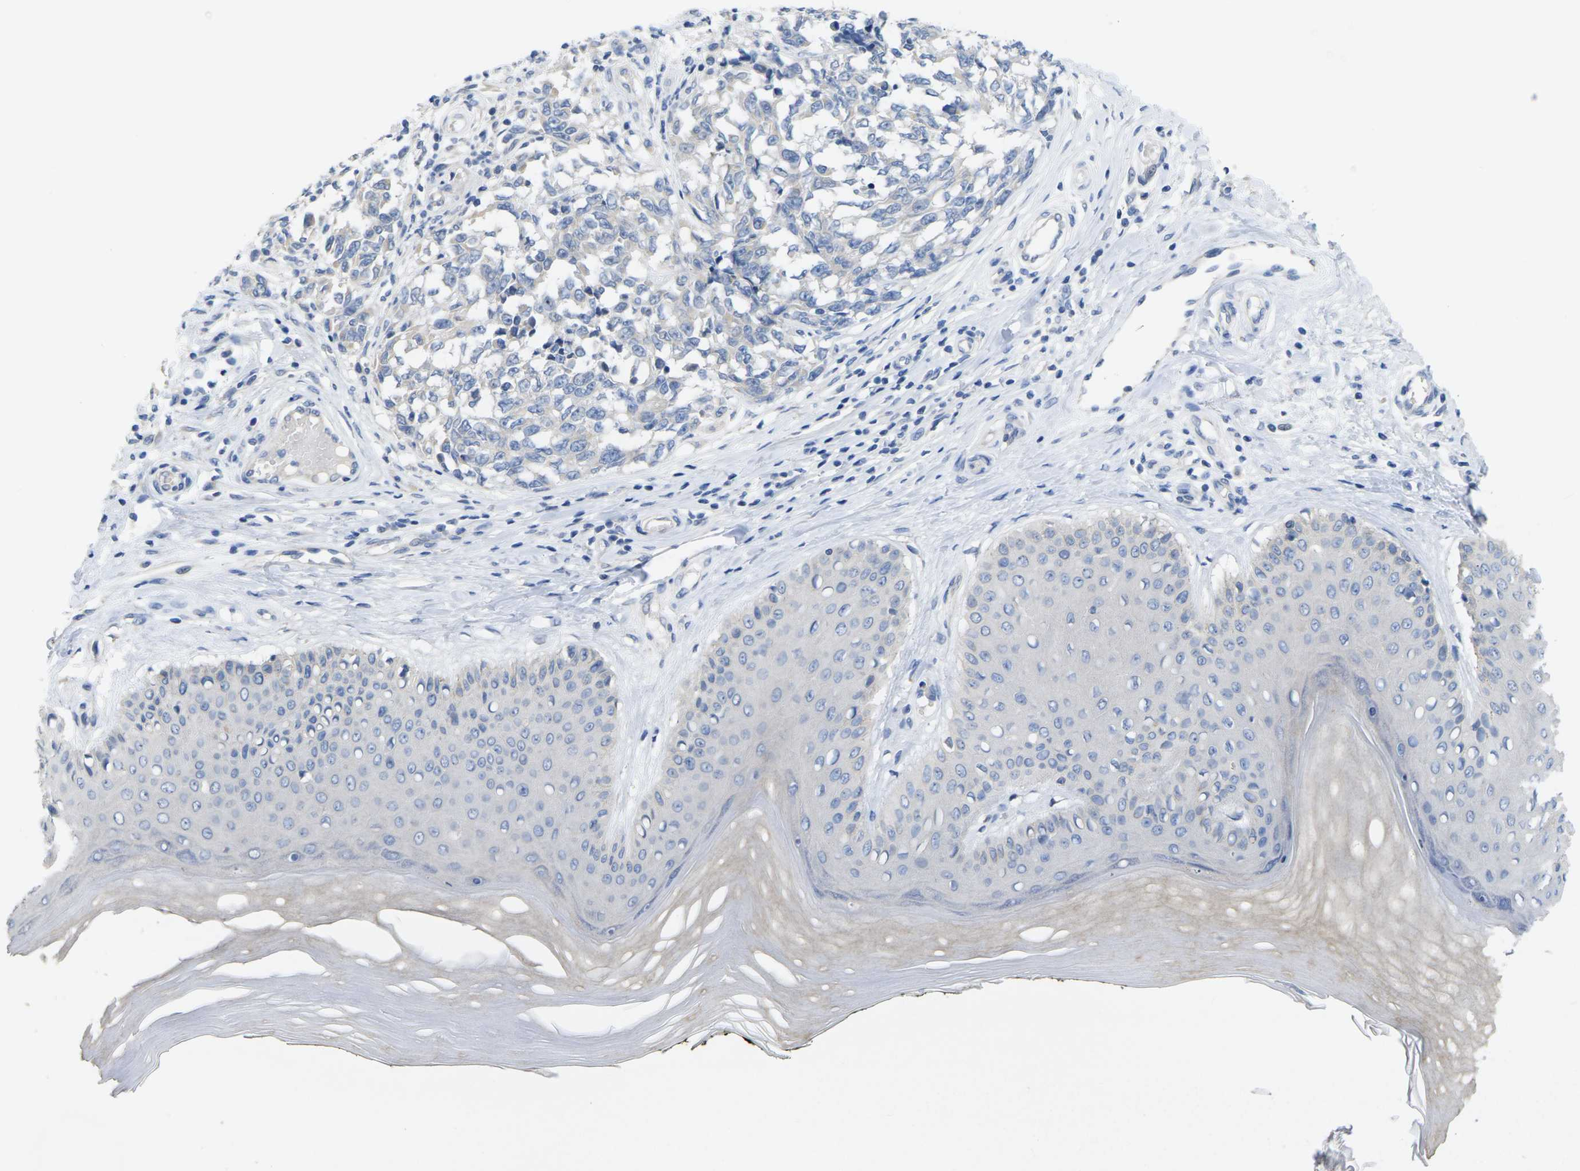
{"staining": {"intensity": "negative", "quantity": "none", "location": "none"}, "tissue": "melanoma", "cell_type": "Tumor cells", "image_type": "cancer", "snomed": [{"axis": "morphology", "description": "Malignant melanoma, NOS"}, {"axis": "topography", "description": "Skin"}], "caption": "High power microscopy photomicrograph of an immunohistochemistry (IHC) micrograph of melanoma, revealing no significant expression in tumor cells.", "gene": "TNNI3", "patient": {"sex": "female", "age": 64}}